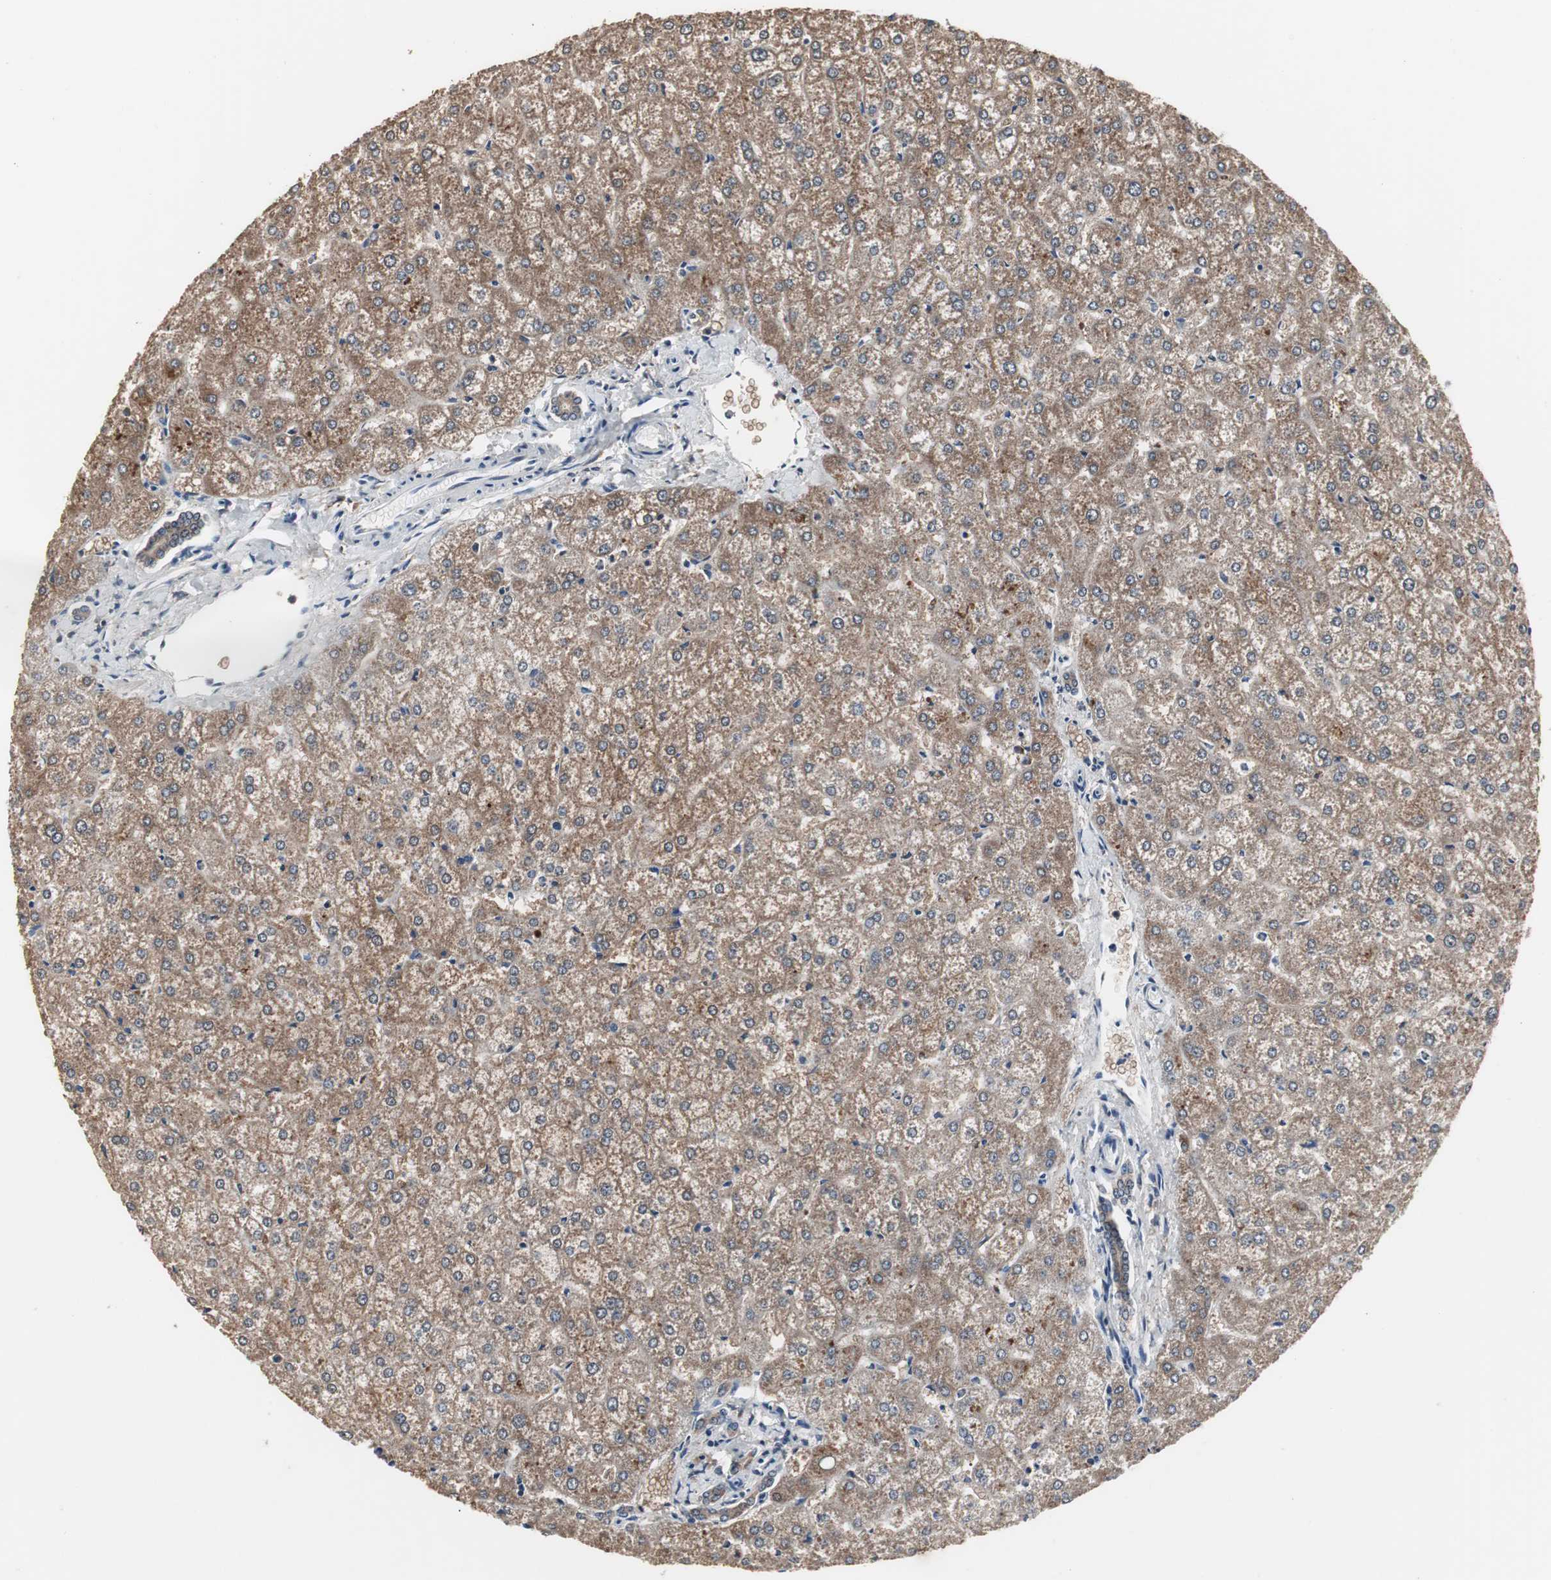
{"staining": {"intensity": "moderate", "quantity": ">75%", "location": "cytoplasmic/membranous"}, "tissue": "liver", "cell_type": "Cholangiocytes", "image_type": "normal", "snomed": [{"axis": "morphology", "description": "Normal tissue, NOS"}, {"axis": "topography", "description": "Liver"}], "caption": "Immunohistochemical staining of unremarkable human liver demonstrates medium levels of moderate cytoplasmic/membranous staining in about >75% of cholangiocytes. (Stains: DAB (3,3'-diaminobenzidine) in brown, nuclei in blue, Microscopy: brightfield microscopy at high magnification).", "gene": "ZSCAN22", "patient": {"sex": "female", "age": 32}}